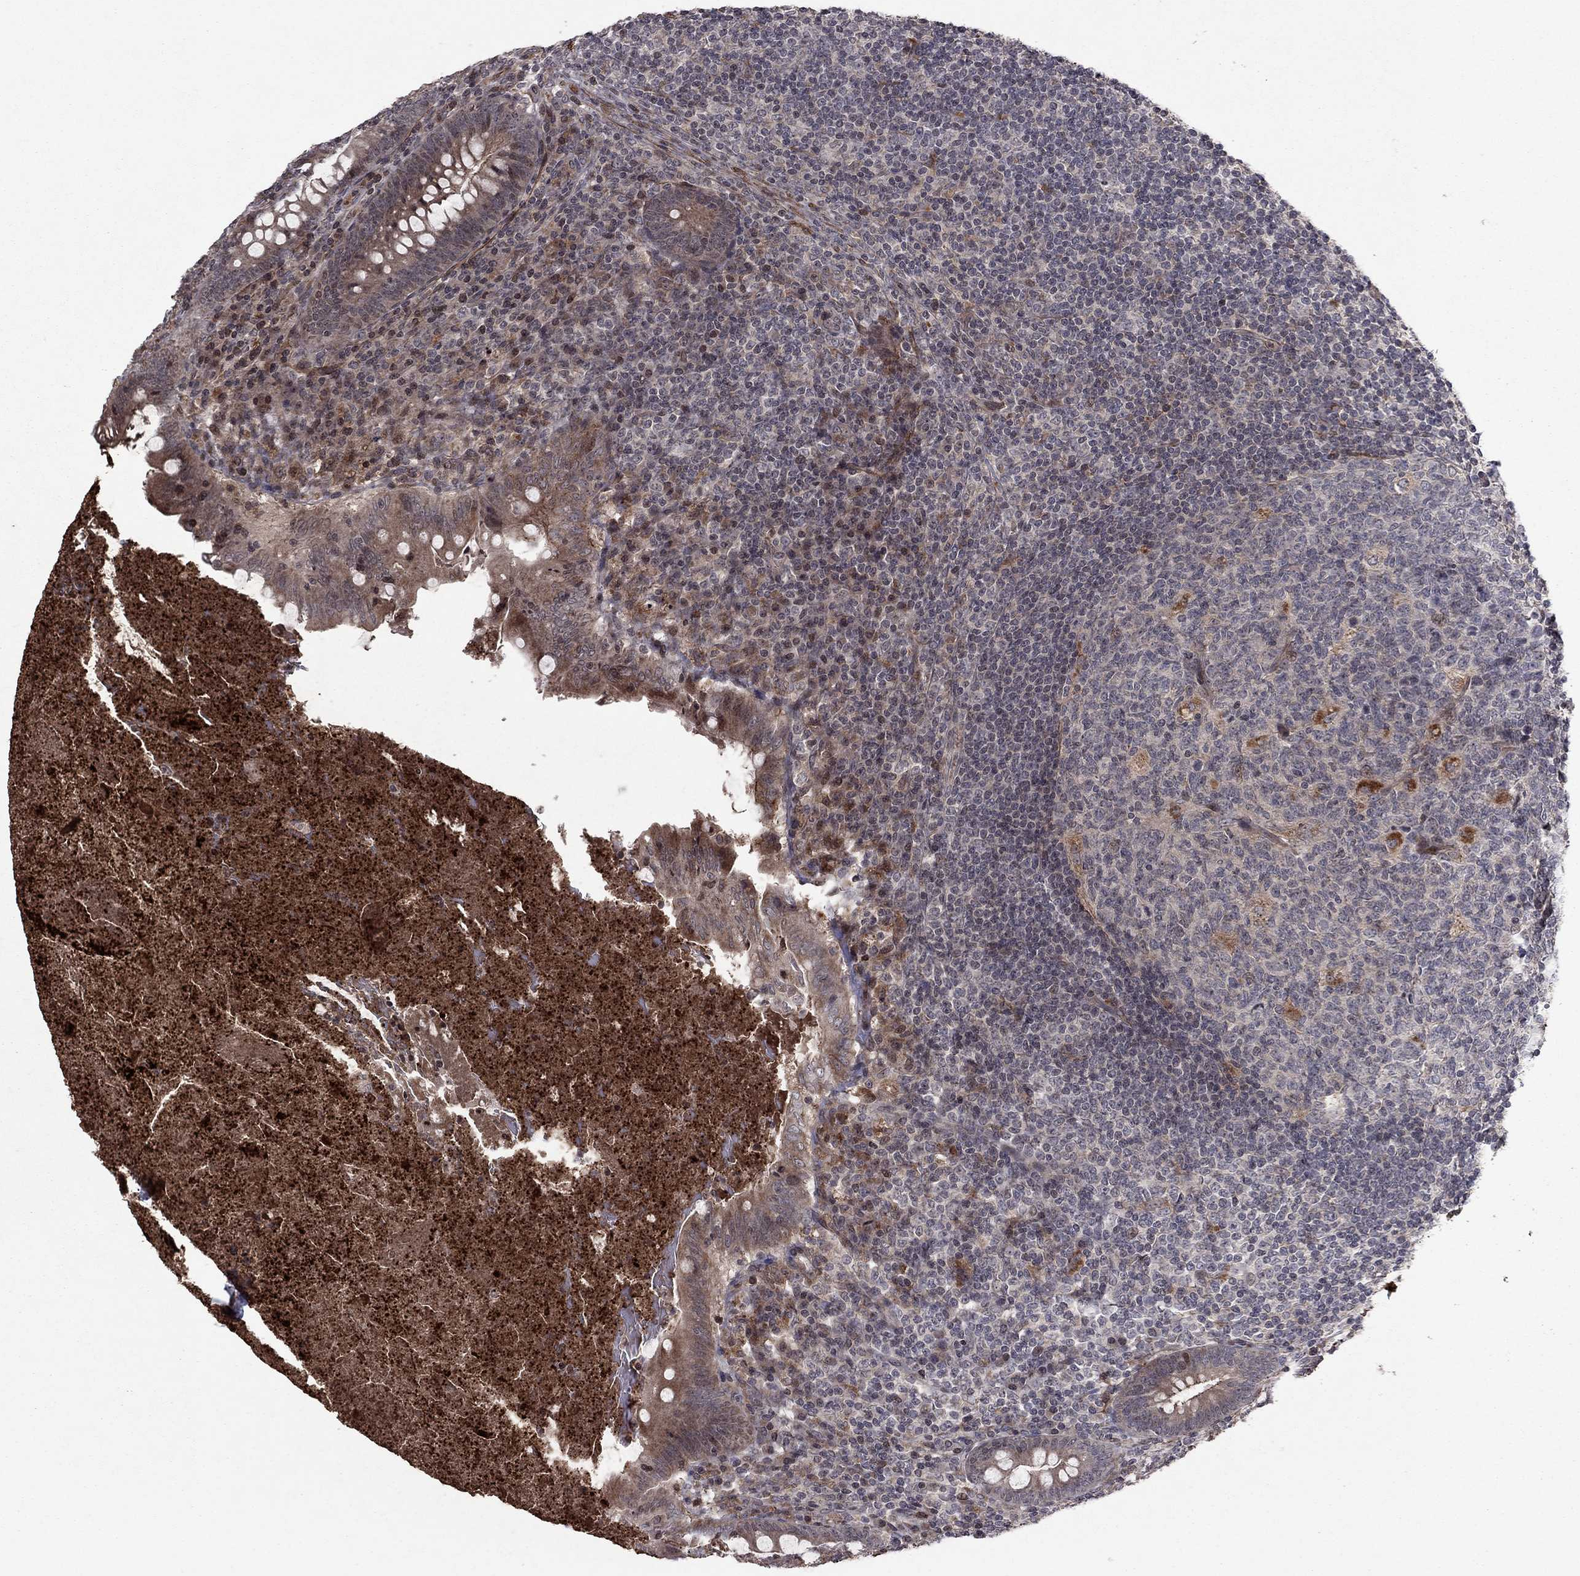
{"staining": {"intensity": "moderate", "quantity": "25%-75%", "location": "cytoplasmic/membranous"}, "tissue": "appendix", "cell_type": "Glandular cells", "image_type": "normal", "snomed": [{"axis": "morphology", "description": "Normal tissue, NOS"}, {"axis": "topography", "description": "Appendix"}], "caption": "IHC of benign appendix exhibits medium levels of moderate cytoplasmic/membranous expression in about 25%-75% of glandular cells. (DAB IHC, brown staining for protein, blue staining for nuclei).", "gene": "SORBS1", "patient": {"sex": "male", "age": 47}}